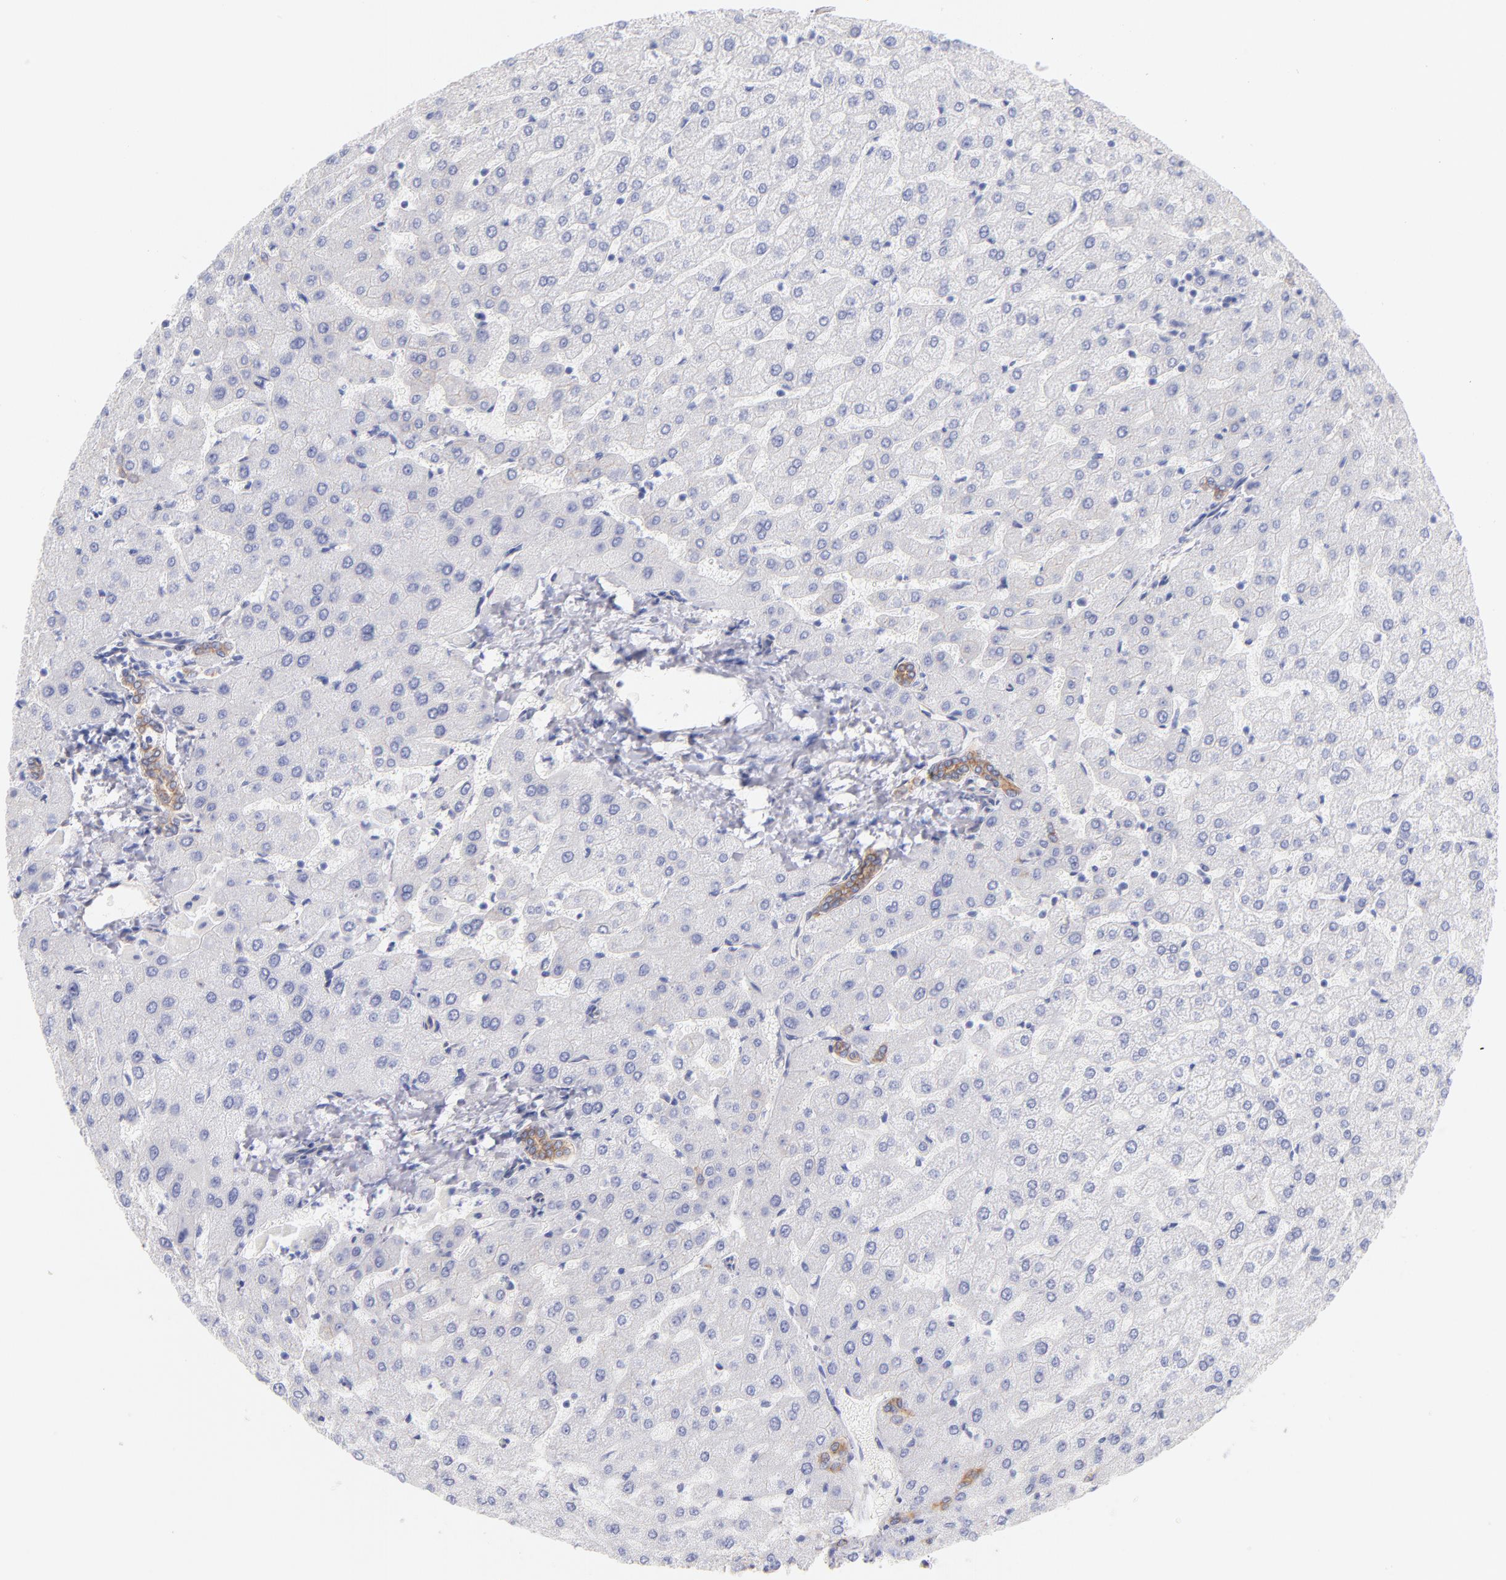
{"staining": {"intensity": "moderate", "quantity": ">75%", "location": "cytoplasmic/membranous"}, "tissue": "liver", "cell_type": "Cholangiocytes", "image_type": "normal", "snomed": [{"axis": "morphology", "description": "Normal tissue, NOS"}, {"axis": "morphology", "description": "Fibrosis, NOS"}, {"axis": "topography", "description": "Liver"}], "caption": "Protein positivity by immunohistochemistry (IHC) displays moderate cytoplasmic/membranous staining in approximately >75% of cholangiocytes in benign liver.", "gene": "PLEC", "patient": {"sex": "female", "age": 29}}